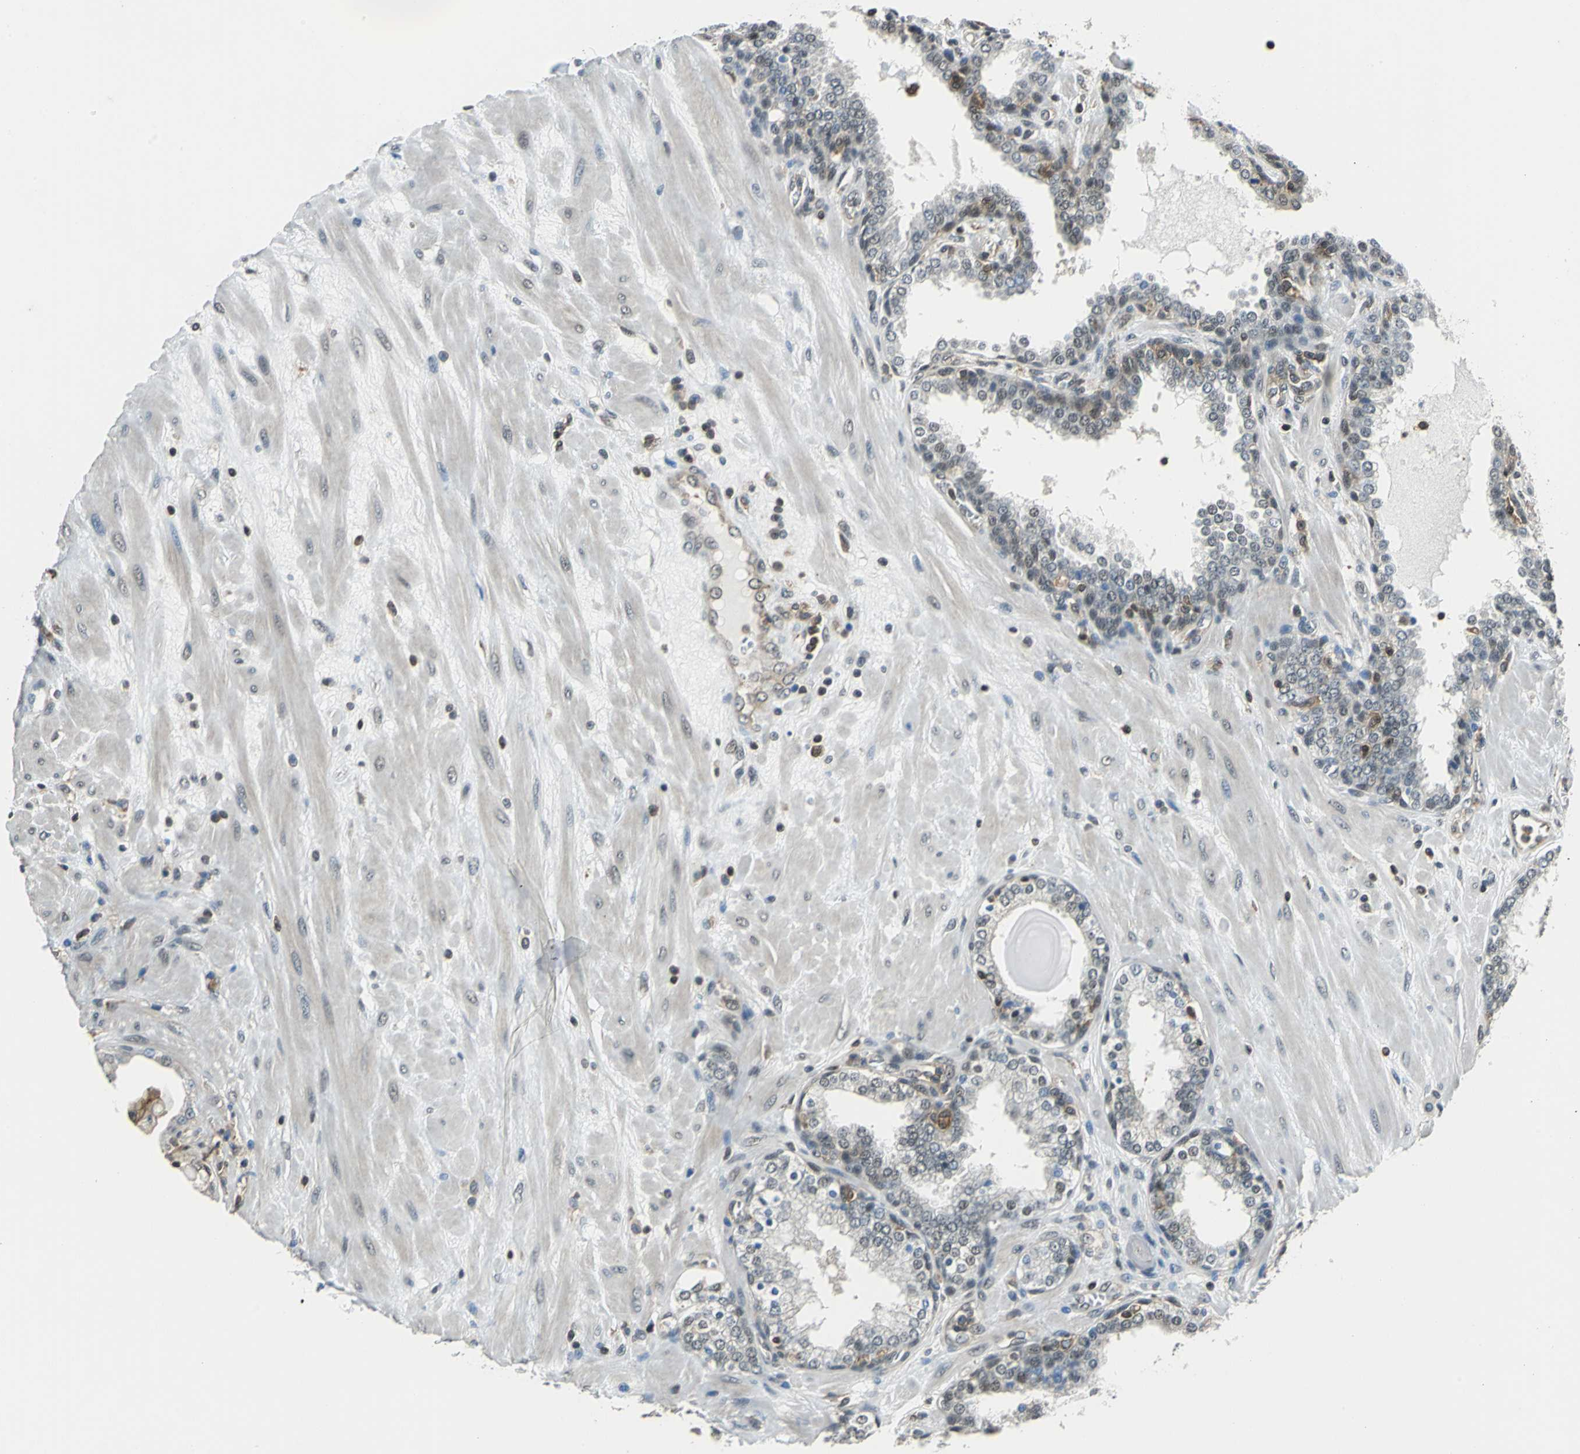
{"staining": {"intensity": "moderate", "quantity": "<25%", "location": "cytoplasmic/membranous,nuclear"}, "tissue": "prostate", "cell_type": "Glandular cells", "image_type": "normal", "snomed": [{"axis": "morphology", "description": "Normal tissue, NOS"}, {"axis": "topography", "description": "Prostate"}], "caption": "About <25% of glandular cells in benign human prostate reveal moderate cytoplasmic/membranous,nuclear protein positivity as visualized by brown immunohistochemical staining.", "gene": "ARPC3", "patient": {"sex": "male", "age": 51}}